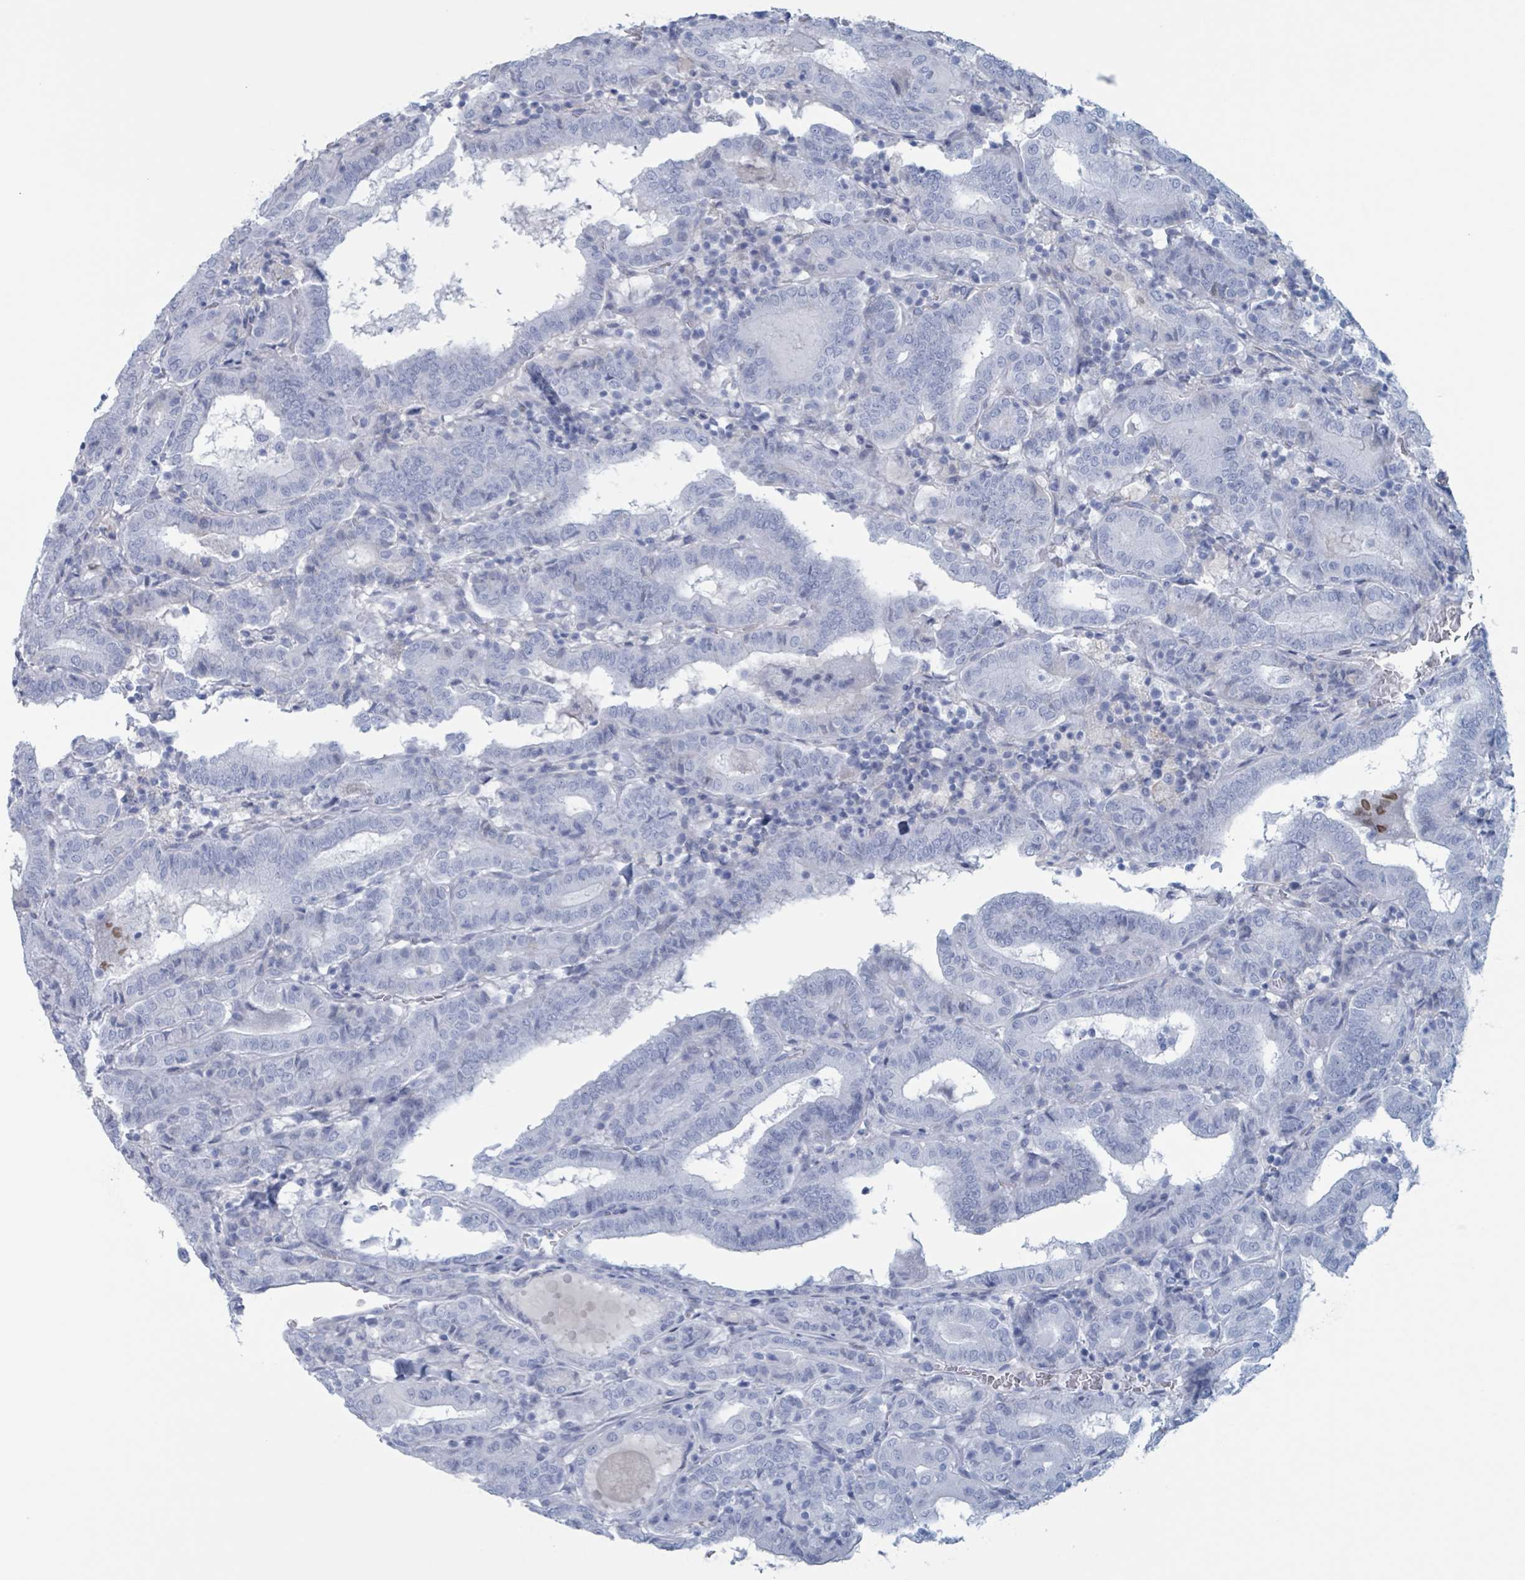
{"staining": {"intensity": "negative", "quantity": "none", "location": "none"}, "tissue": "thyroid cancer", "cell_type": "Tumor cells", "image_type": "cancer", "snomed": [{"axis": "morphology", "description": "Papillary adenocarcinoma, NOS"}, {"axis": "topography", "description": "Thyroid gland"}], "caption": "The photomicrograph shows no significant positivity in tumor cells of thyroid cancer (papillary adenocarcinoma).", "gene": "KLK4", "patient": {"sex": "female", "age": 72}}